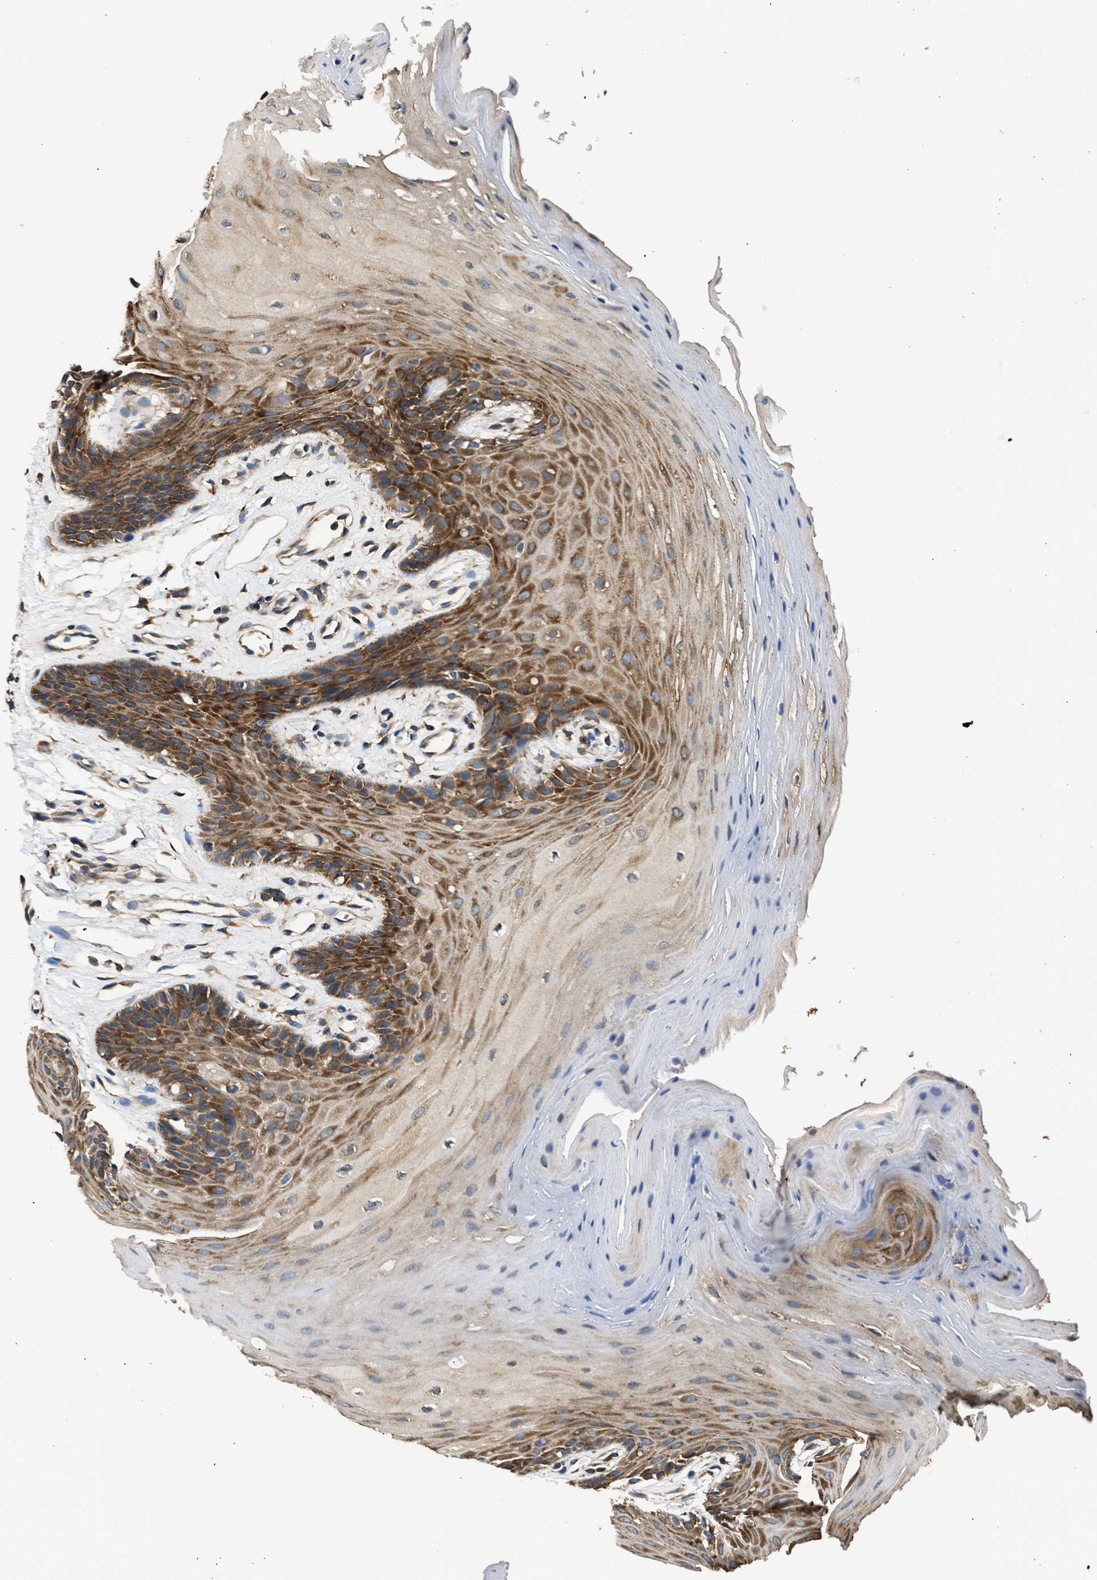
{"staining": {"intensity": "strong", "quantity": ">75%", "location": "cytoplasmic/membranous"}, "tissue": "oral mucosa", "cell_type": "Squamous epithelial cells", "image_type": "normal", "snomed": [{"axis": "morphology", "description": "Normal tissue, NOS"}, {"axis": "morphology", "description": "Squamous cell carcinoma, NOS"}, {"axis": "topography", "description": "Oral tissue"}, {"axis": "topography", "description": "Head-Neck"}], "caption": "Human oral mucosa stained for a protein (brown) displays strong cytoplasmic/membranous positive expression in about >75% of squamous epithelial cells.", "gene": "SLC36A4", "patient": {"sex": "male", "age": 71}}